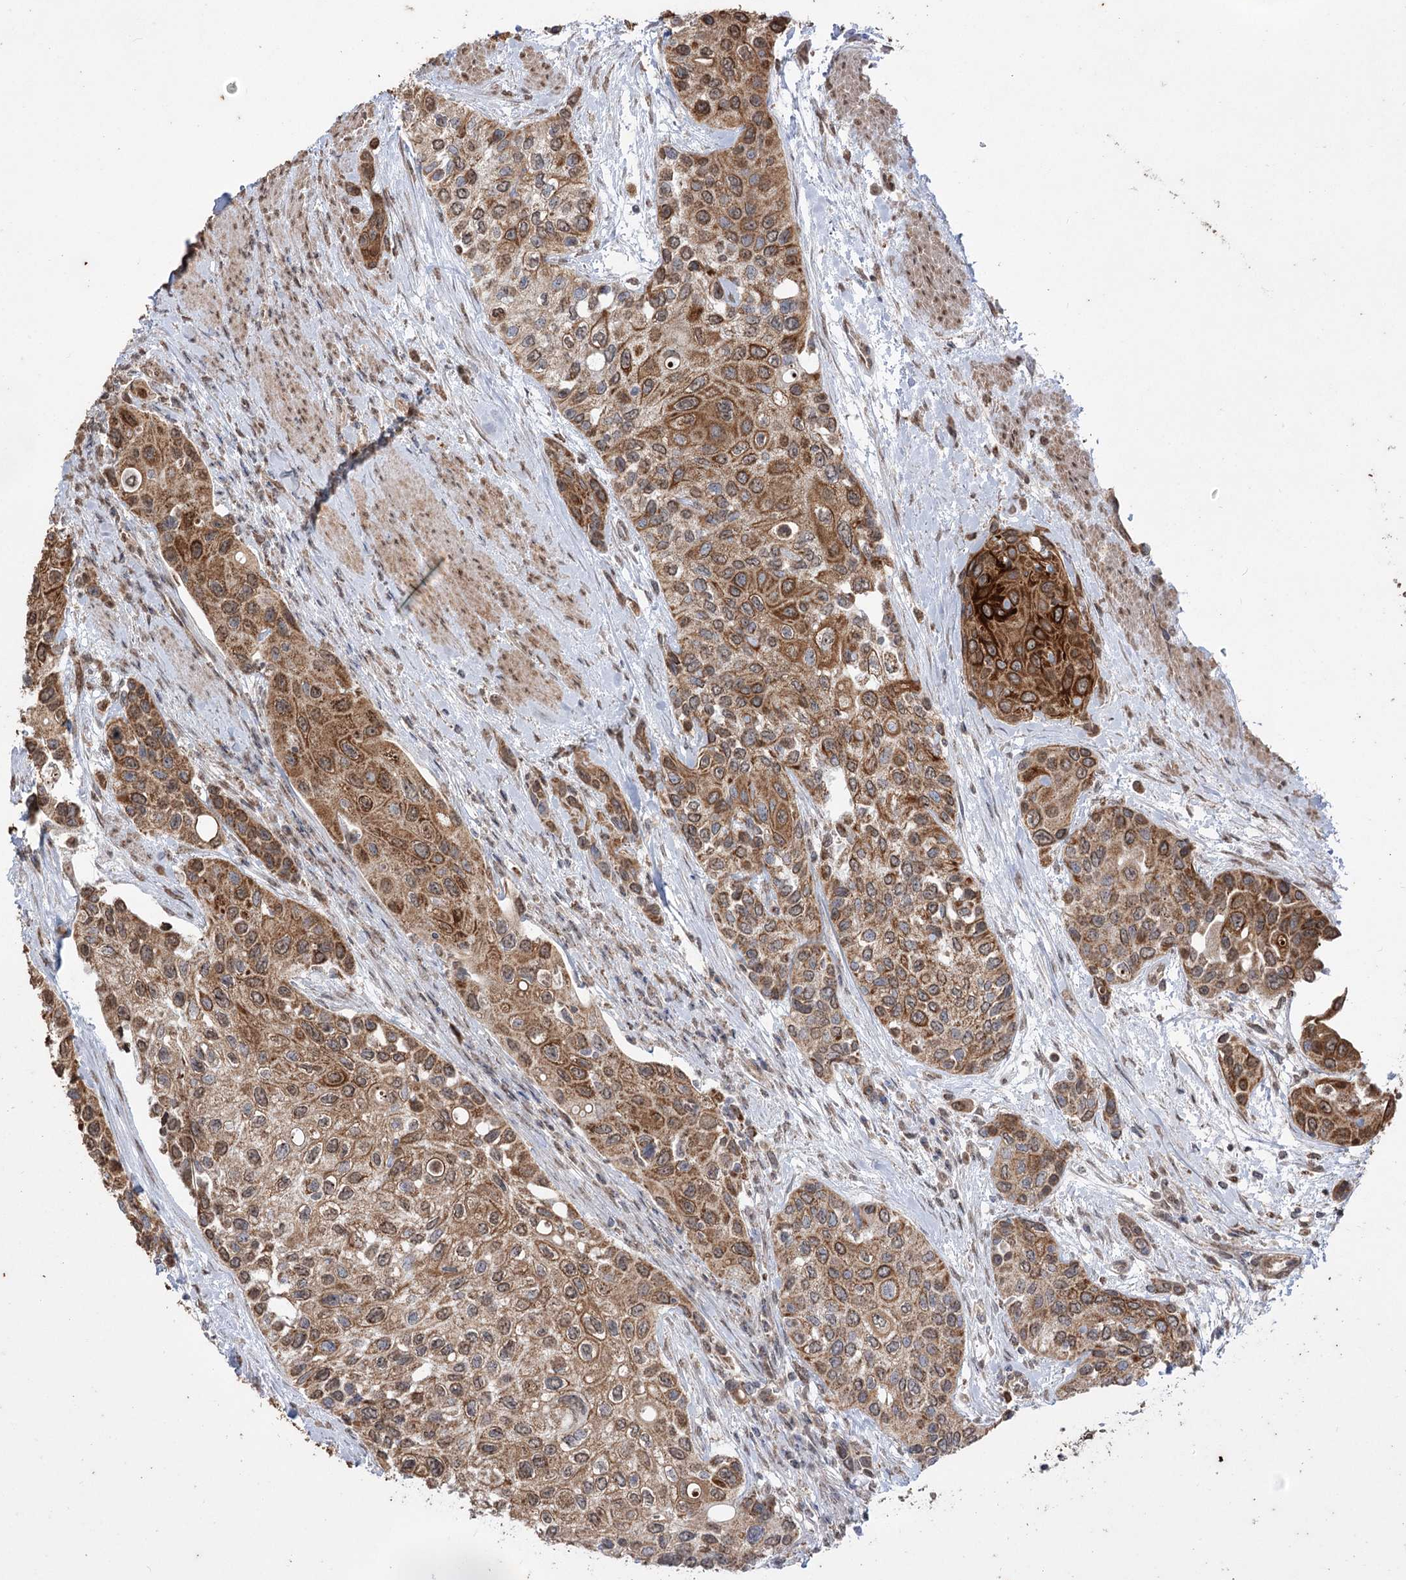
{"staining": {"intensity": "moderate", "quantity": ">75%", "location": "cytoplasmic/membranous,nuclear"}, "tissue": "urothelial cancer", "cell_type": "Tumor cells", "image_type": "cancer", "snomed": [{"axis": "morphology", "description": "Normal tissue, NOS"}, {"axis": "morphology", "description": "Urothelial carcinoma, High grade"}, {"axis": "topography", "description": "Vascular tissue"}, {"axis": "topography", "description": "Urinary bladder"}], "caption": "Approximately >75% of tumor cells in human urothelial cancer demonstrate moderate cytoplasmic/membranous and nuclear protein expression as visualized by brown immunohistochemical staining.", "gene": "ZSCAN23", "patient": {"sex": "female", "age": 56}}